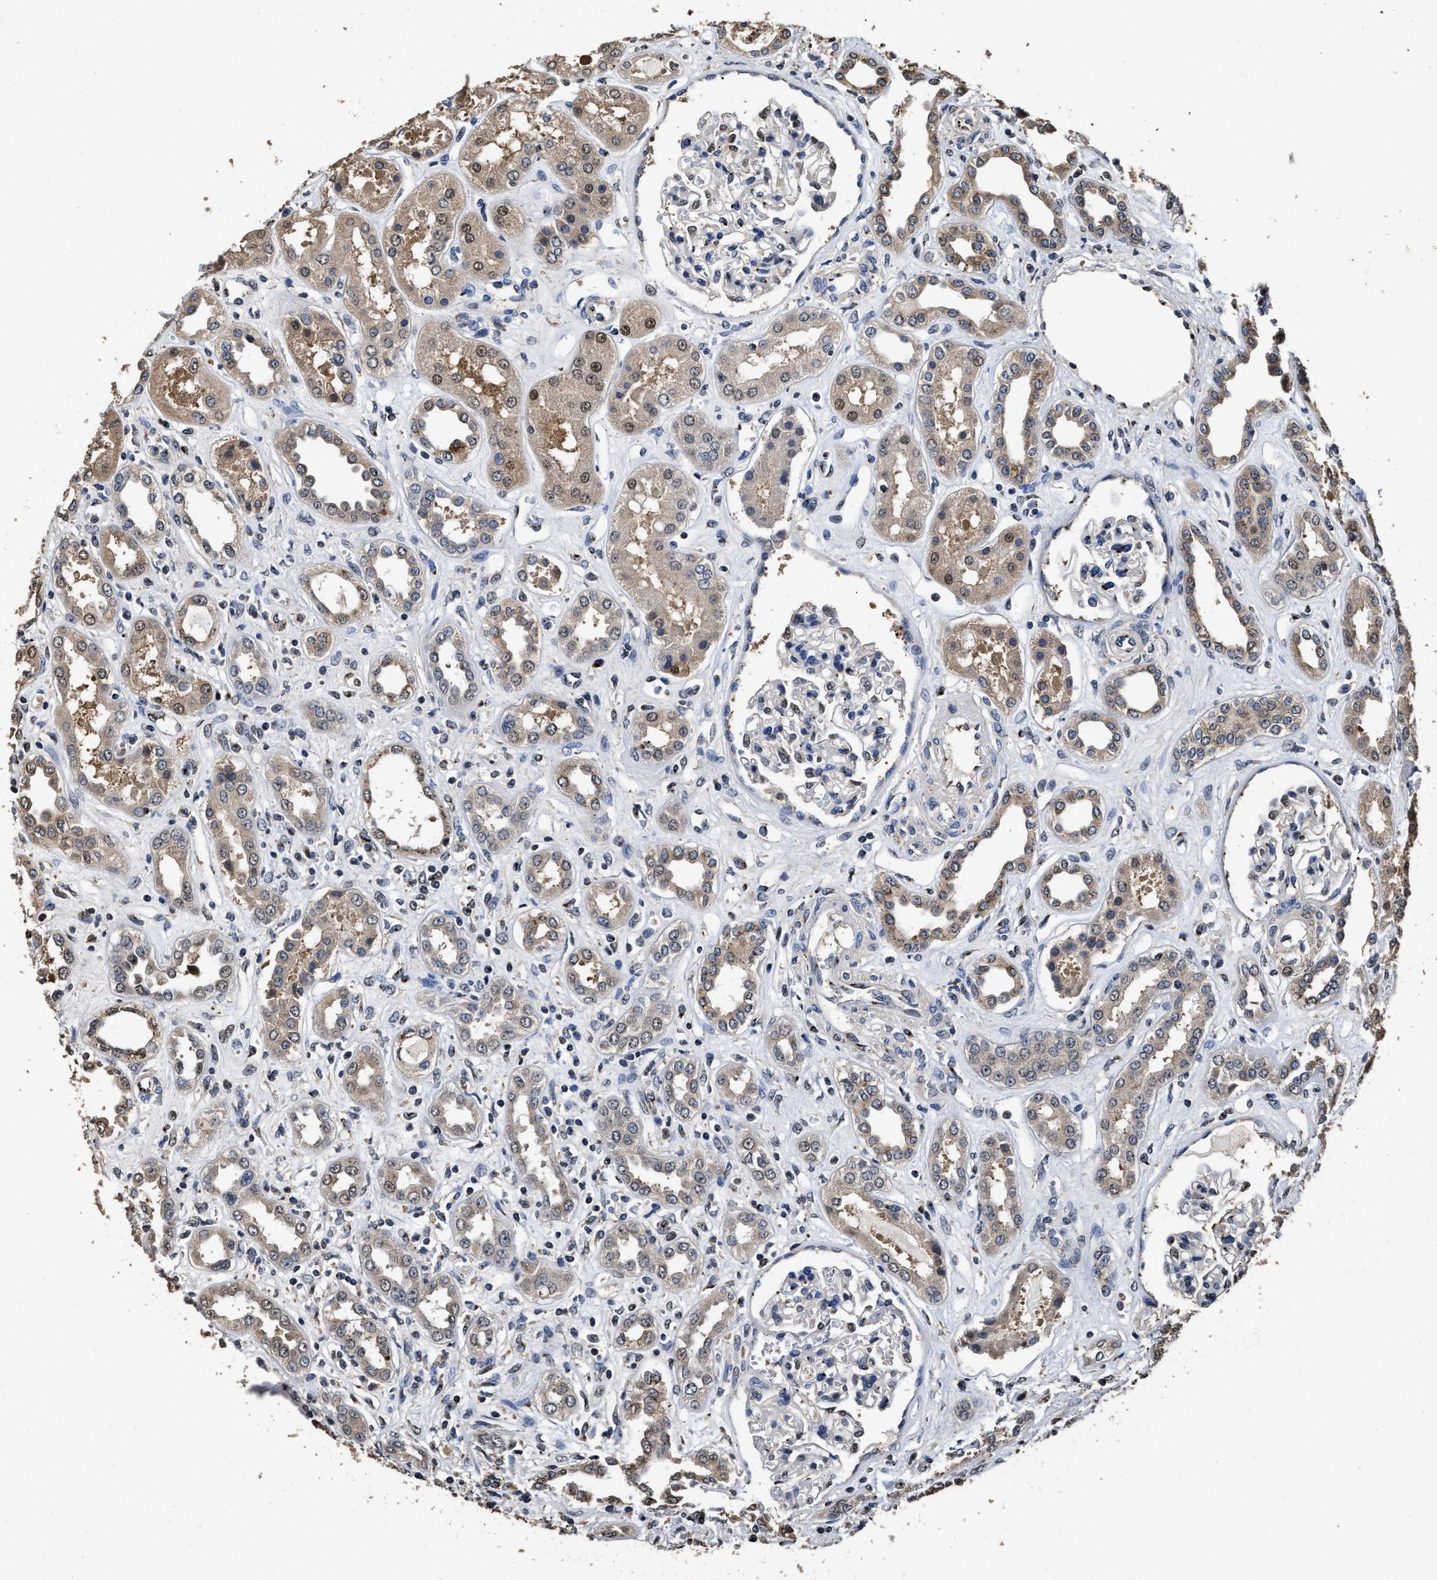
{"staining": {"intensity": "weak", "quantity": "<25%", "location": "nuclear"}, "tissue": "kidney", "cell_type": "Cells in glomeruli", "image_type": "normal", "snomed": [{"axis": "morphology", "description": "Normal tissue, NOS"}, {"axis": "topography", "description": "Kidney"}], "caption": "IHC image of normal human kidney stained for a protein (brown), which reveals no positivity in cells in glomeruli. (Stains: DAB (3,3'-diaminobenzidine) immunohistochemistry (IHC) with hematoxylin counter stain, Microscopy: brightfield microscopy at high magnification).", "gene": "TPST2", "patient": {"sex": "male", "age": 59}}